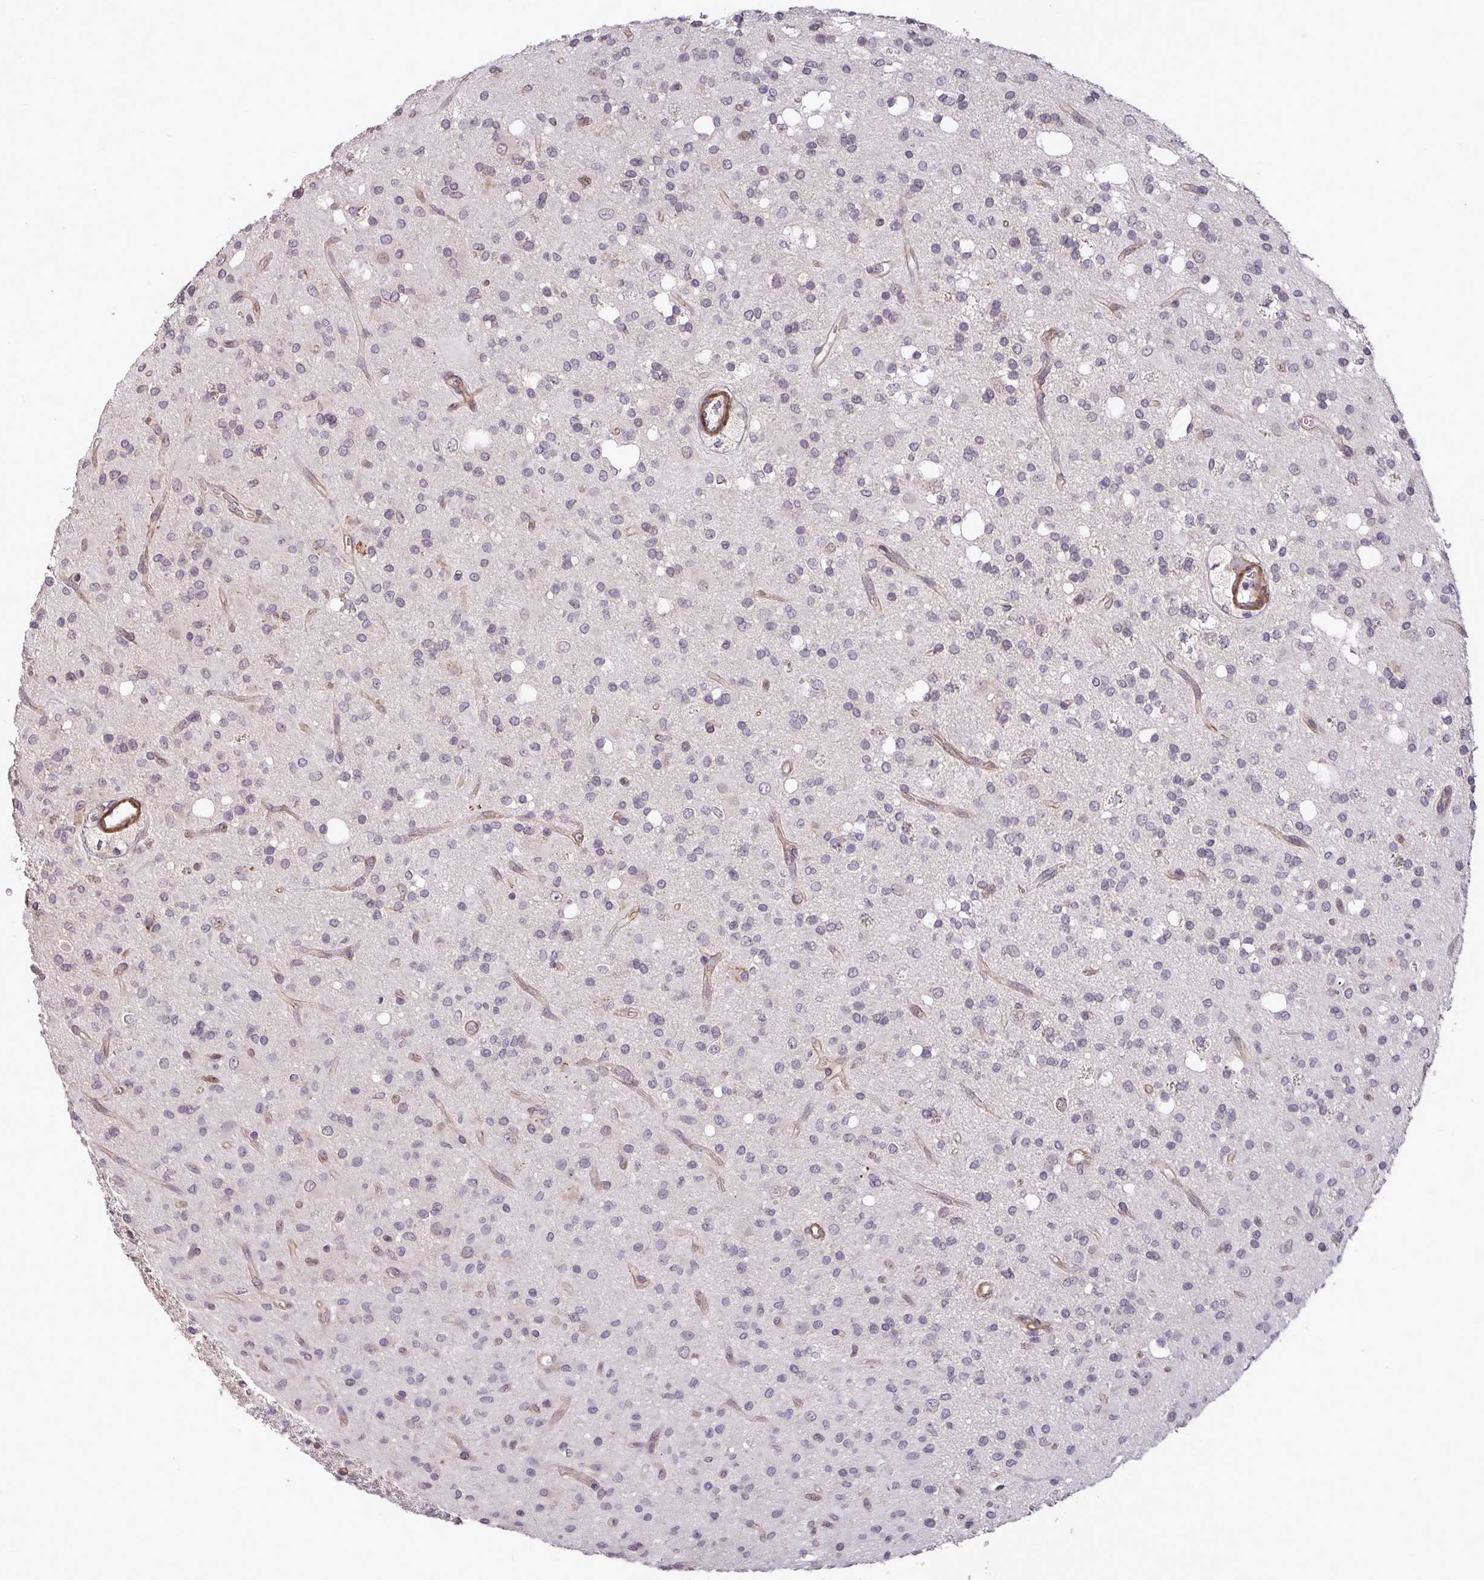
{"staining": {"intensity": "negative", "quantity": "none", "location": "none"}, "tissue": "glioma", "cell_type": "Tumor cells", "image_type": "cancer", "snomed": [{"axis": "morphology", "description": "Glioma, malignant, Low grade"}, {"axis": "topography", "description": "Brain"}], "caption": "IHC histopathology image of neoplastic tissue: human malignant low-grade glioma stained with DAB exhibits no significant protein positivity in tumor cells.", "gene": "IPO5", "patient": {"sex": "female", "age": 33}}